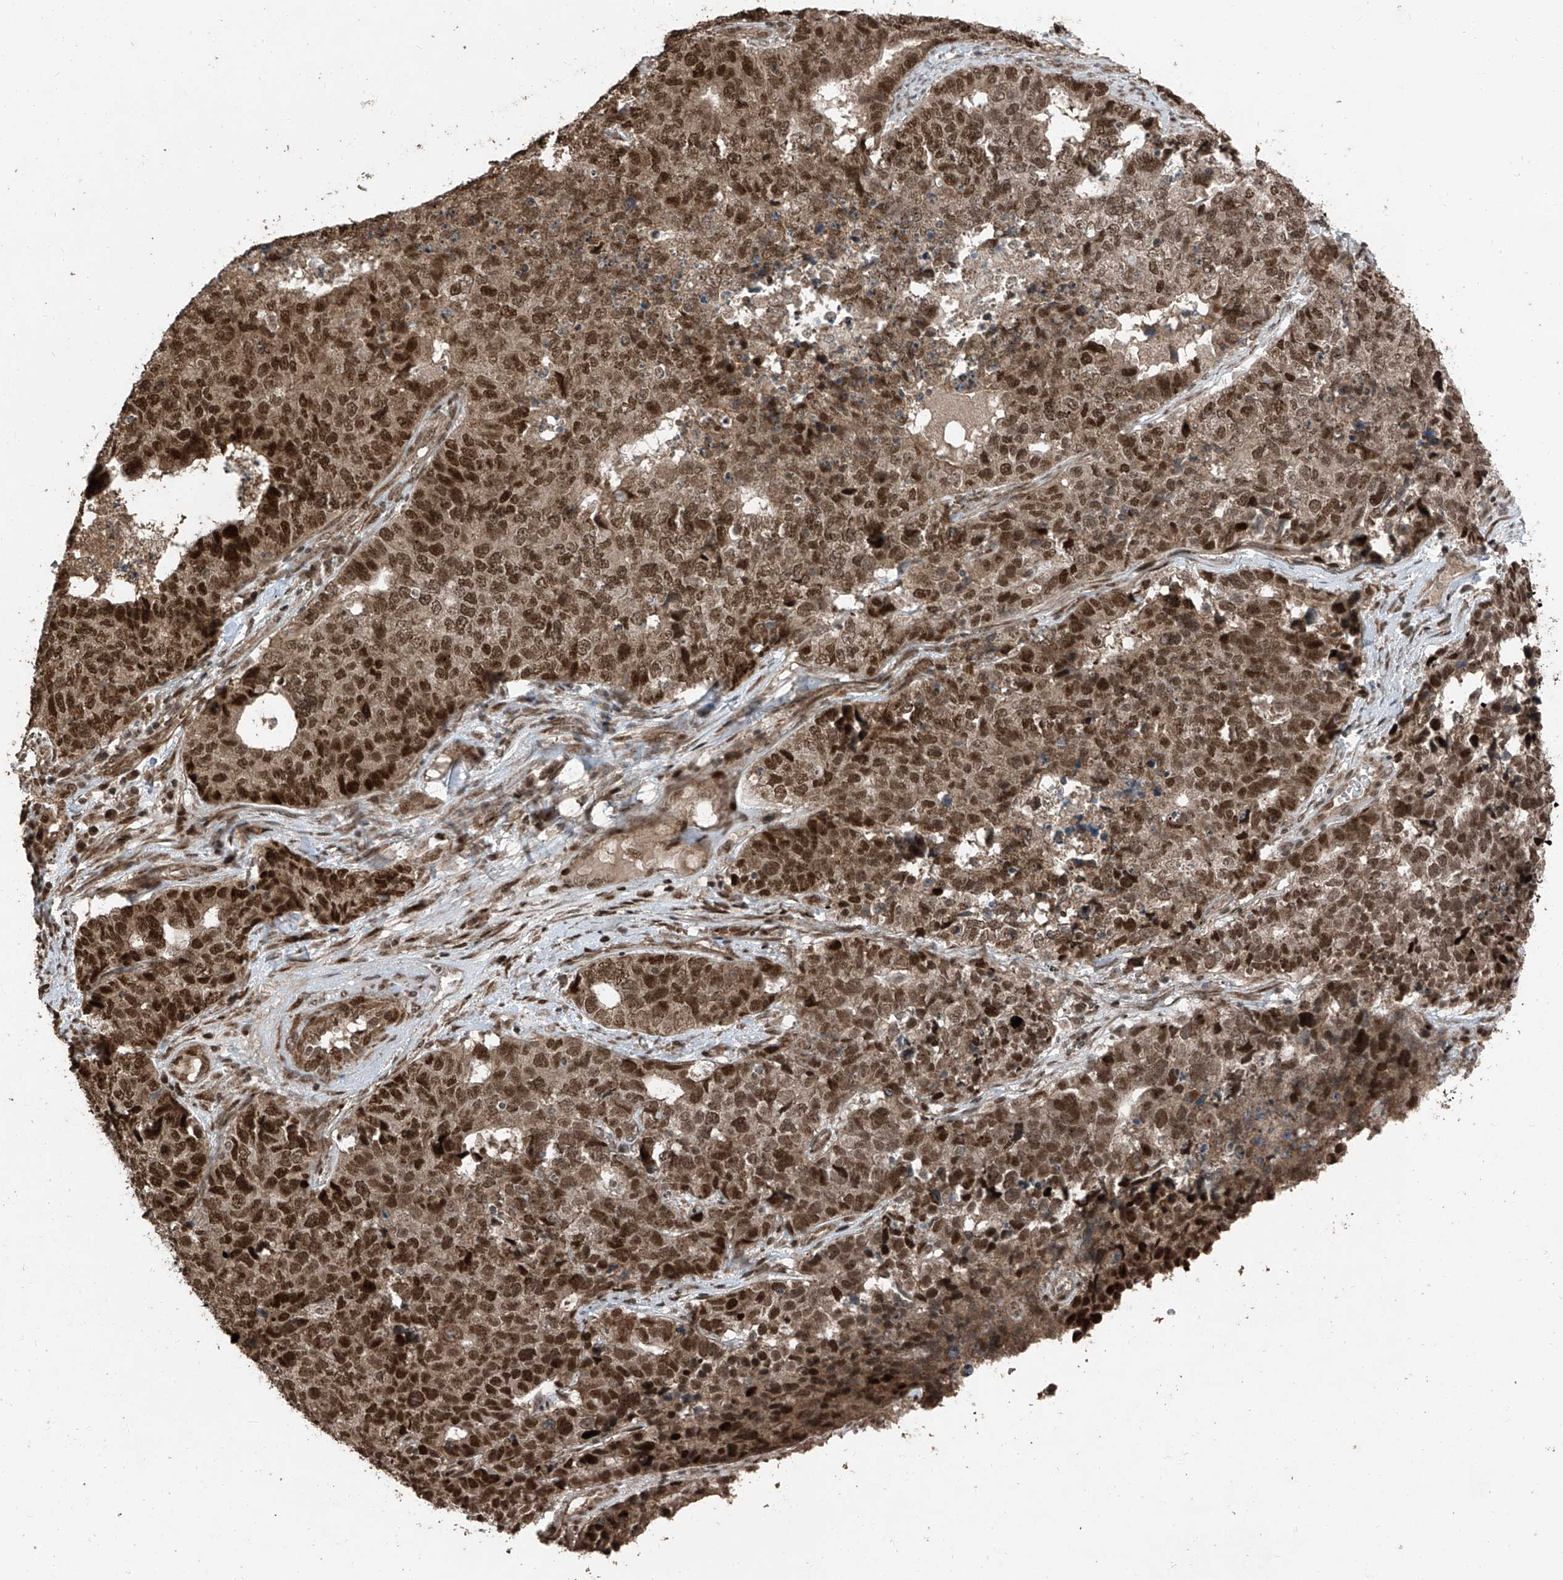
{"staining": {"intensity": "moderate", "quantity": ">75%", "location": "nuclear"}, "tissue": "cervical cancer", "cell_type": "Tumor cells", "image_type": "cancer", "snomed": [{"axis": "morphology", "description": "Squamous cell carcinoma, NOS"}, {"axis": "topography", "description": "Cervix"}], "caption": "This photomicrograph shows cervical squamous cell carcinoma stained with immunohistochemistry to label a protein in brown. The nuclear of tumor cells show moderate positivity for the protein. Nuclei are counter-stained blue.", "gene": "ZNF570", "patient": {"sex": "female", "age": 63}}